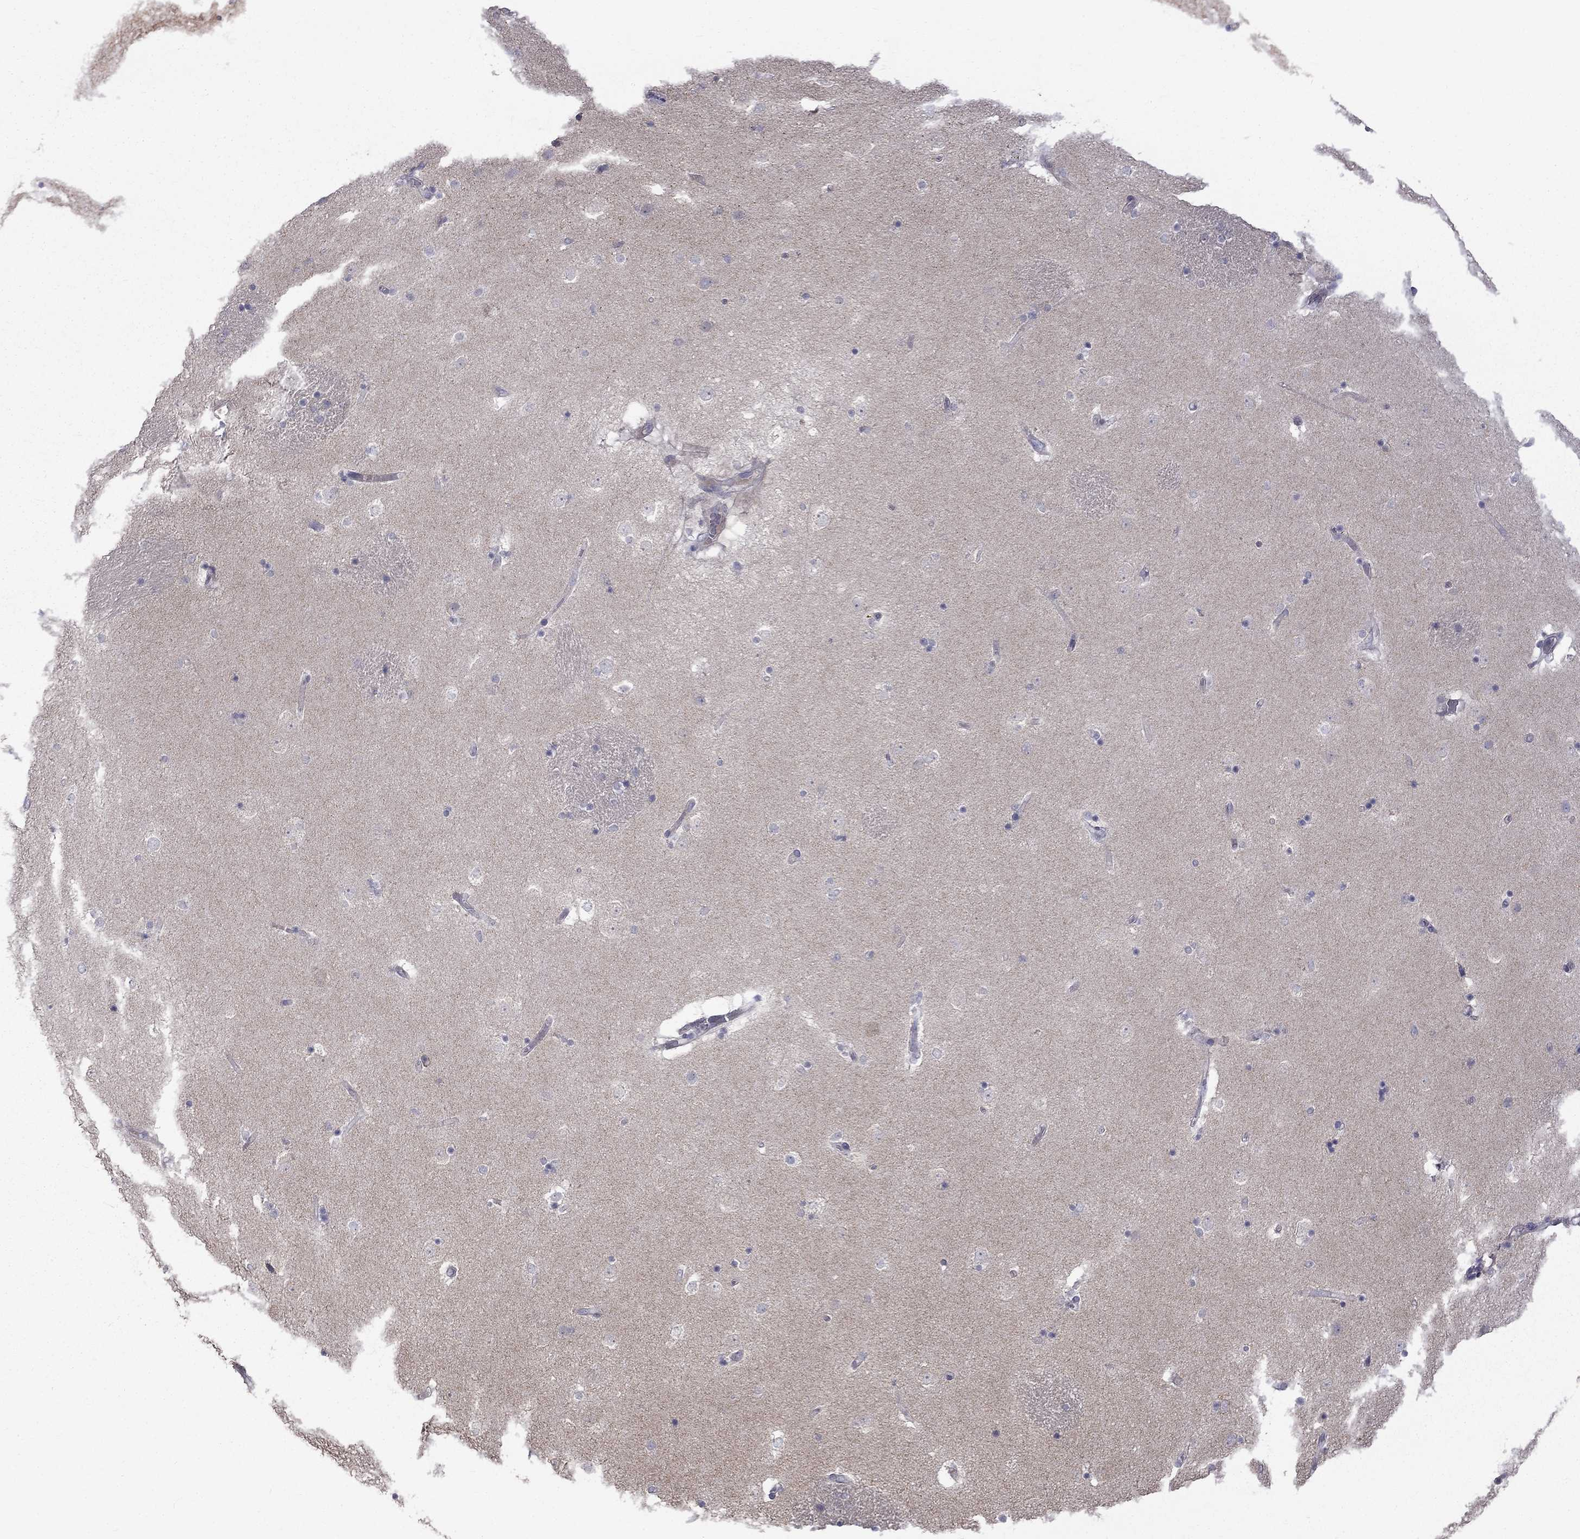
{"staining": {"intensity": "negative", "quantity": "none", "location": "none"}, "tissue": "caudate", "cell_type": "Glial cells", "image_type": "normal", "snomed": [{"axis": "morphology", "description": "Normal tissue, NOS"}, {"axis": "topography", "description": "Lateral ventricle wall"}], "caption": "This is an IHC image of normal caudate. There is no positivity in glial cells.", "gene": "SLC39A14", "patient": {"sex": "male", "age": 51}}